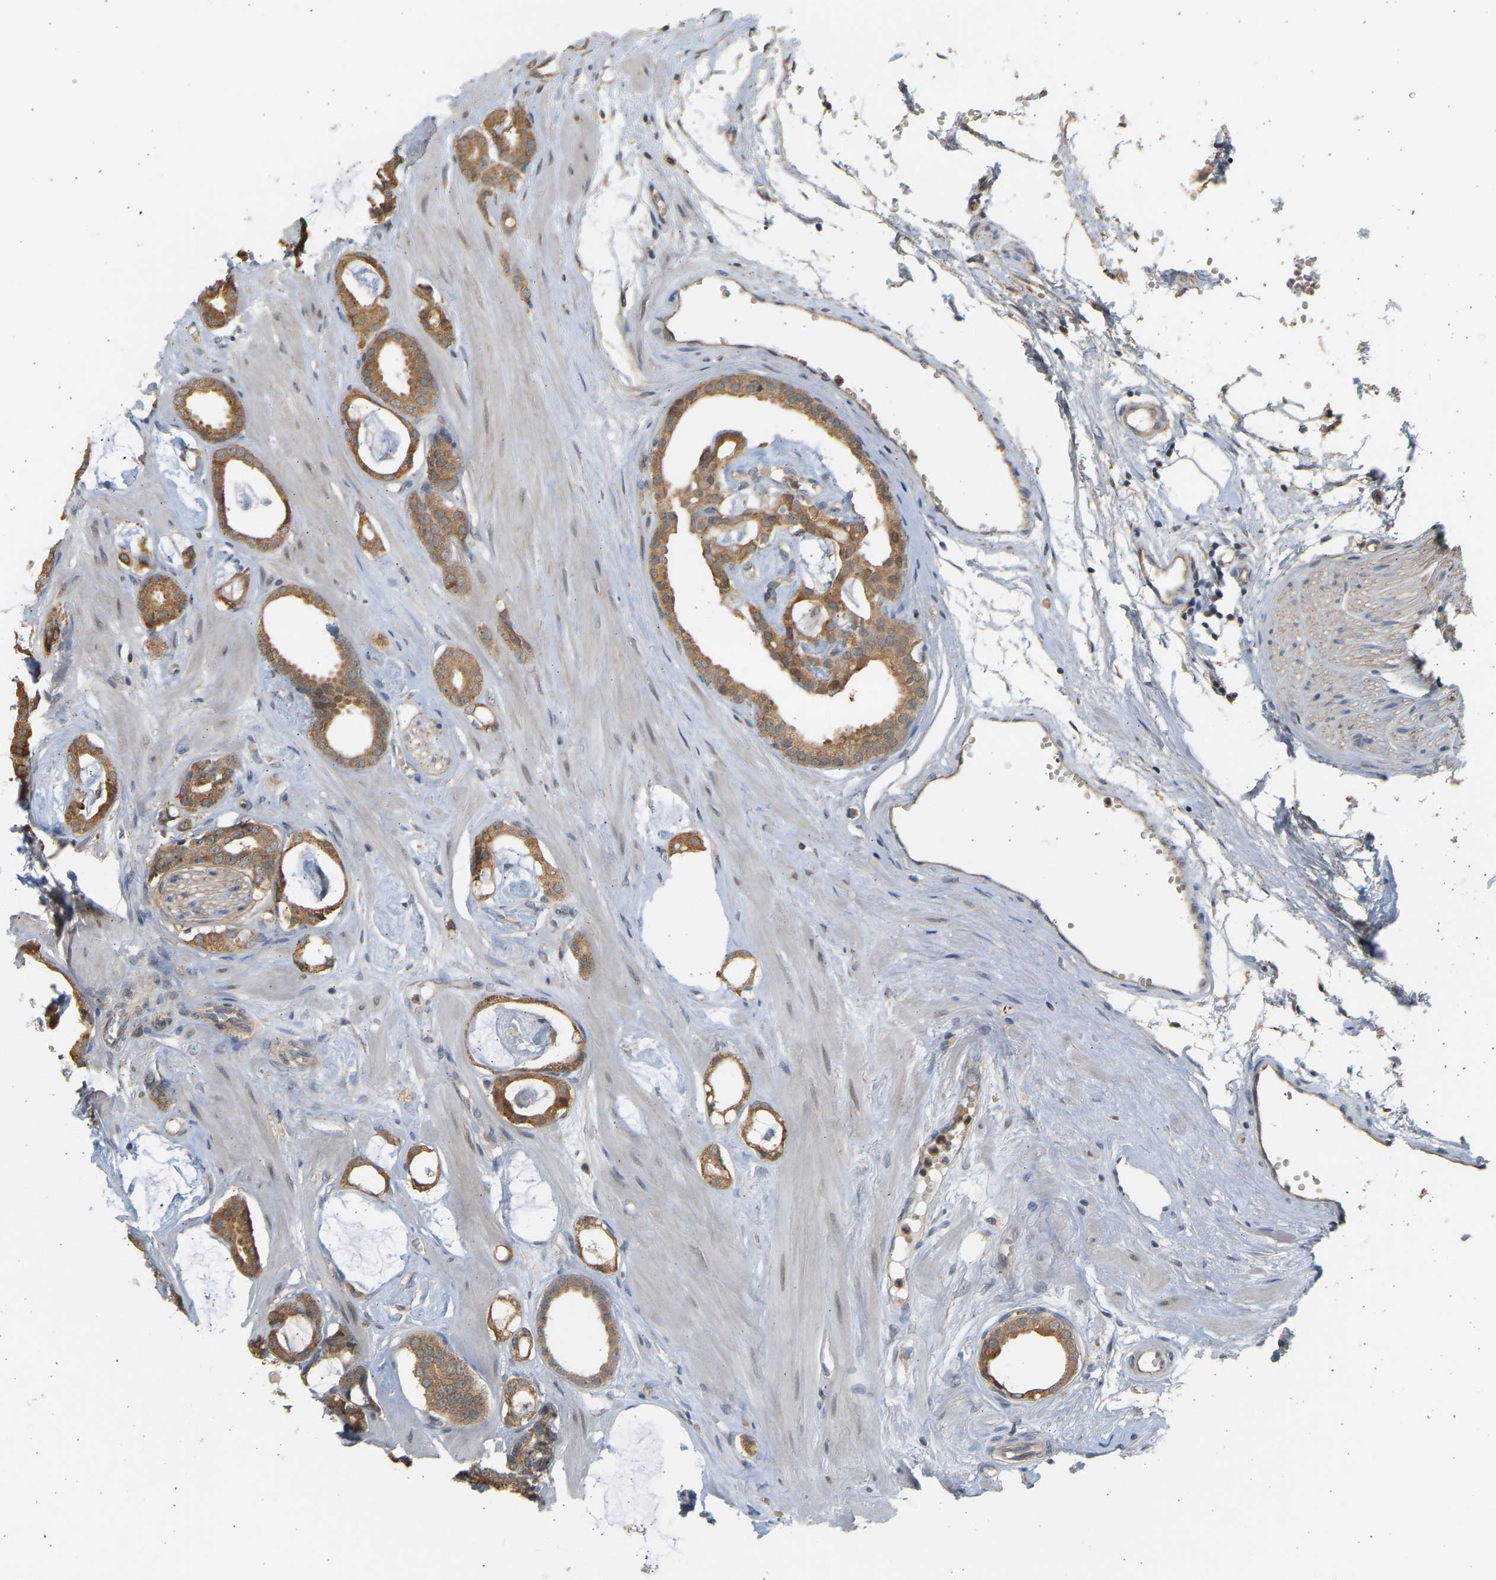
{"staining": {"intensity": "moderate", "quantity": ">75%", "location": "cytoplasmic/membranous"}, "tissue": "prostate cancer", "cell_type": "Tumor cells", "image_type": "cancer", "snomed": [{"axis": "morphology", "description": "Adenocarcinoma, Low grade"}, {"axis": "topography", "description": "Prostate"}], "caption": "Human low-grade adenocarcinoma (prostate) stained with a protein marker shows moderate staining in tumor cells.", "gene": "B4GALT6", "patient": {"sex": "male", "age": 53}}